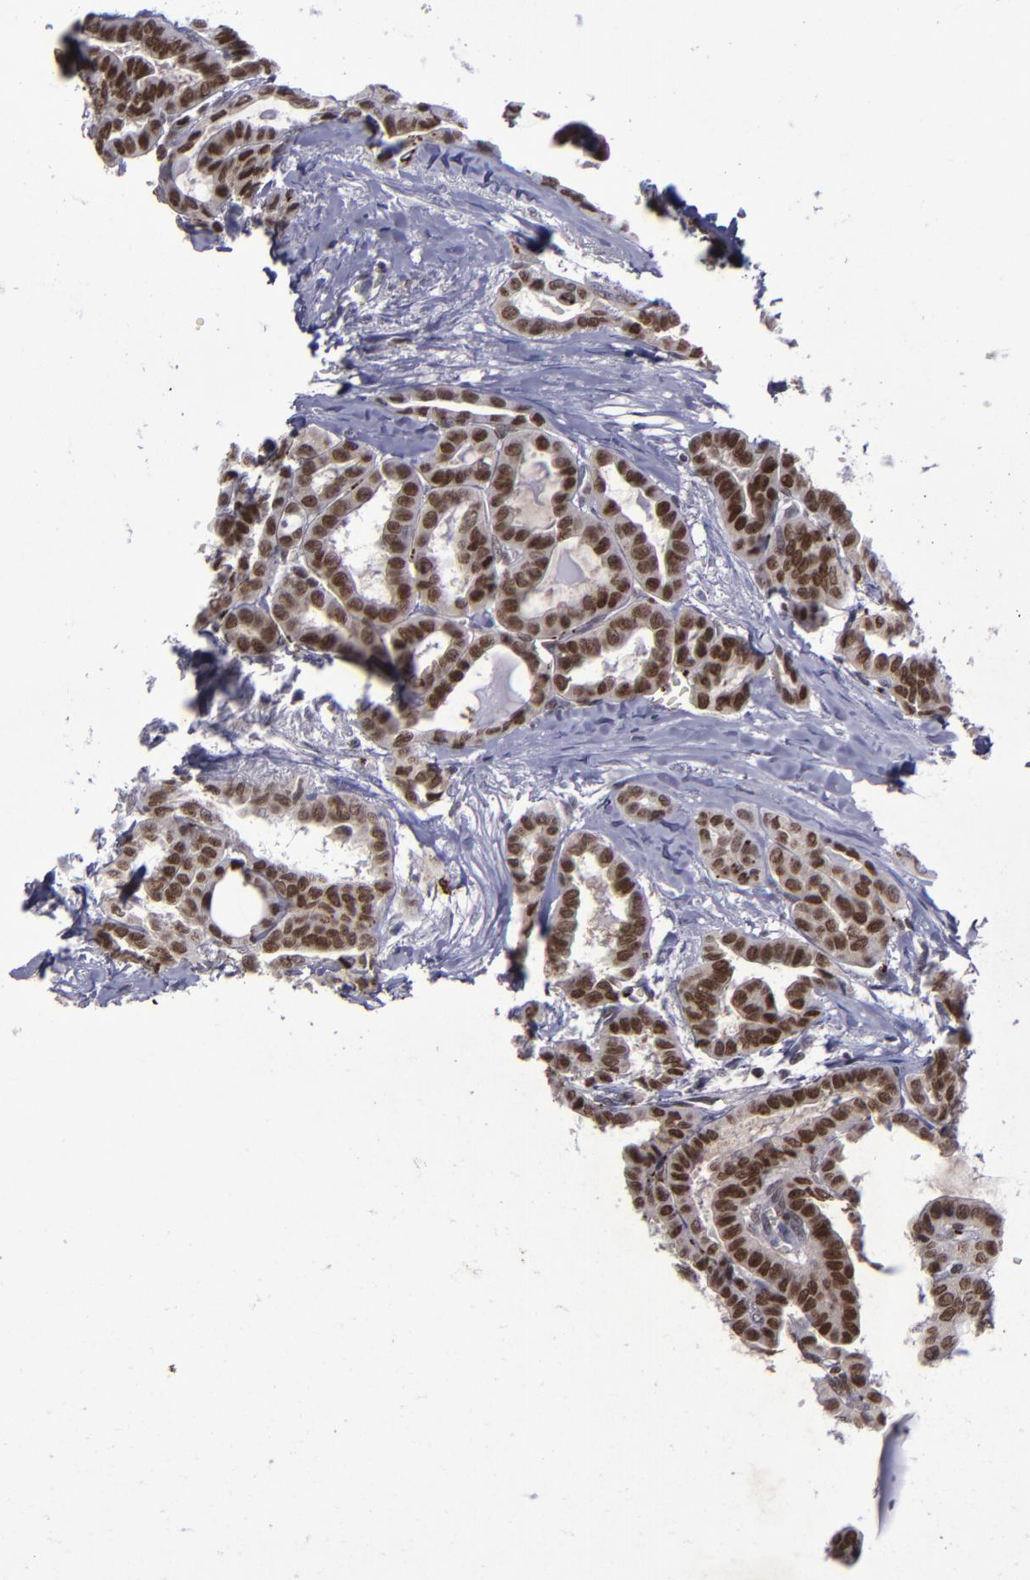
{"staining": {"intensity": "strong", "quantity": ">75%", "location": "nuclear"}, "tissue": "thyroid cancer", "cell_type": "Tumor cells", "image_type": "cancer", "snomed": [{"axis": "morphology", "description": "Carcinoma, NOS"}, {"axis": "topography", "description": "Thyroid gland"}], "caption": "IHC photomicrograph of neoplastic tissue: carcinoma (thyroid) stained using immunohistochemistry (IHC) reveals high levels of strong protein expression localized specifically in the nuclear of tumor cells, appearing as a nuclear brown color.", "gene": "MGMT", "patient": {"sex": "female", "age": 91}}